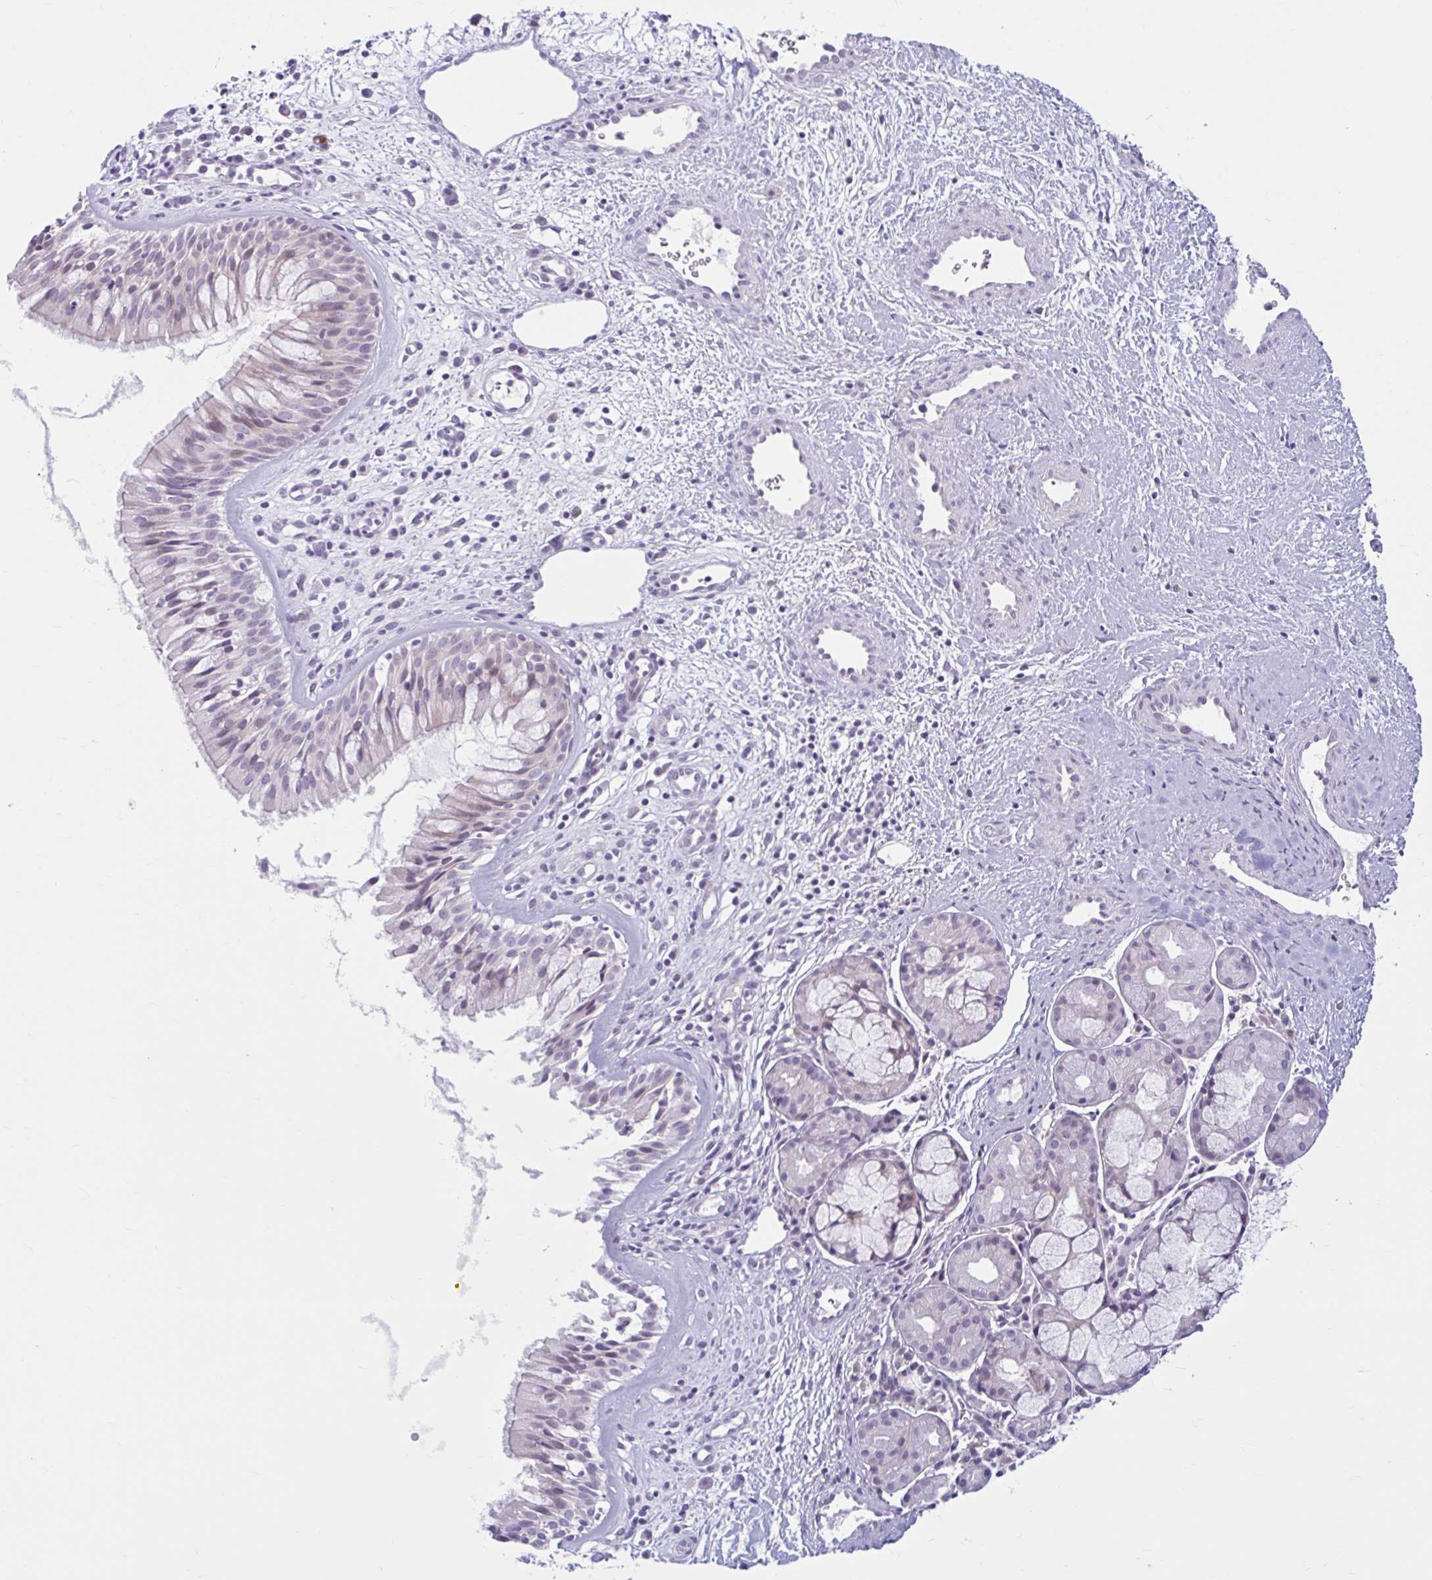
{"staining": {"intensity": "weak", "quantity": "<25%", "location": "nuclear"}, "tissue": "nasopharynx", "cell_type": "Respiratory epithelial cells", "image_type": "normal", "snomed": [{"axis": "morphology", "description": "Normal tissue, NOS"}, {"axis": "topography", "description": "Nasopharynx"}], "caption": "High magnification brightfield microscopy of unremarkable nasopharynx stained with DAB (3,3'-diaminobenzidine) (brown) and counterstained with hematoxylin (blue): respiratory epithelial cells show no significant positivity. Brightfield microscopy of immunohistochemistry (IHC) stained with DAB (3,3'-diaminobenzidine) (brown) and hematoxylin (blue), captured at high magnification.", "gene": "FAM153A", "patient": {"sex": "male", "age": 65}}